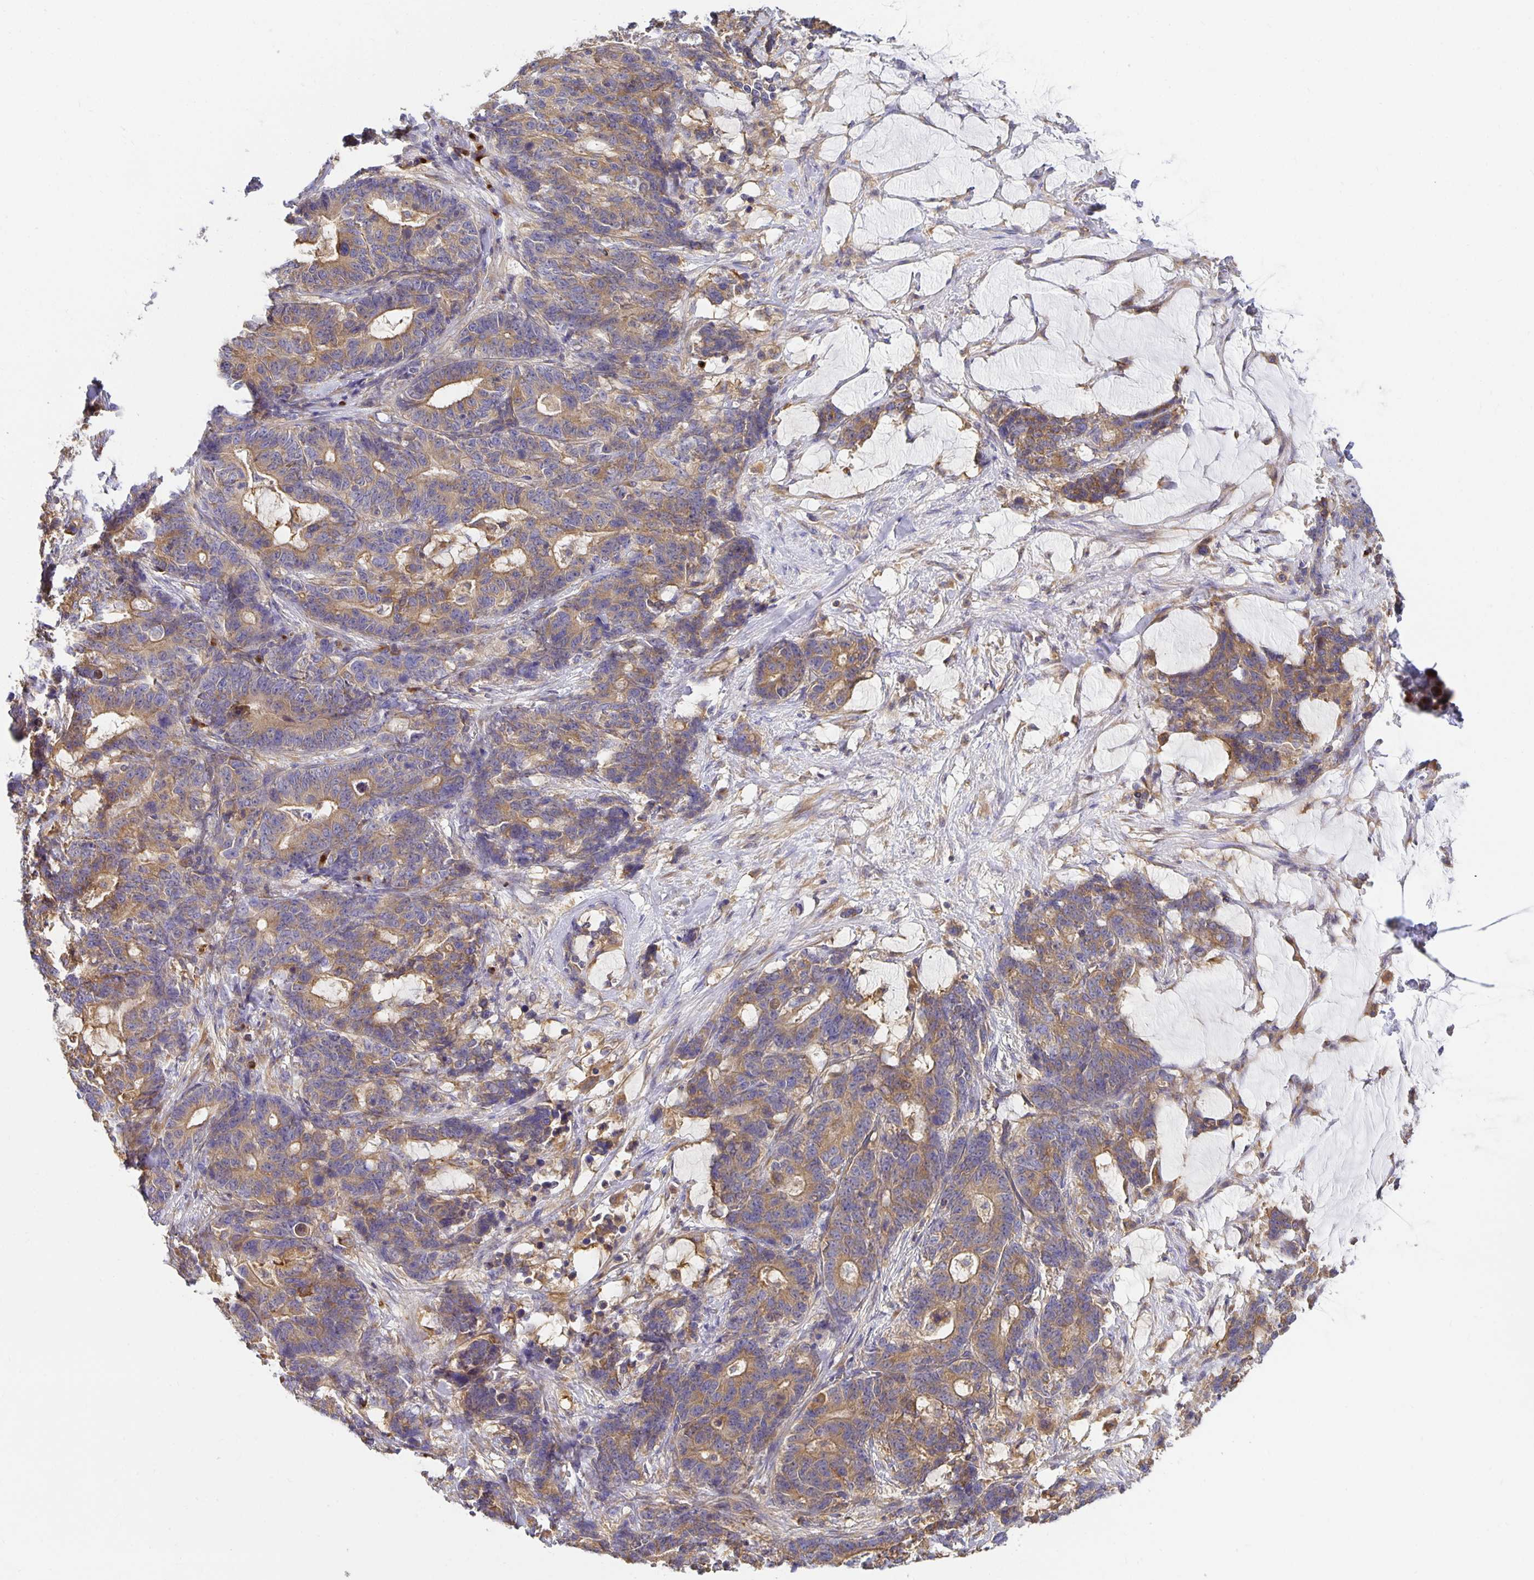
{"staining": {"intensity": "moderate", "quantity": ">75%", "location": "cytoplasmic/membranous"}, "tissue": "stomach cancer", "cell_type": "Tumor cells", "image_type": "cancer", "snomed": [{"axis": "morphology", "description": "Normal tissue, NOS"}, {"axis": "morphology", "description": "Adenocarcinoma, NOS"}, {"axis": "topography", "description": "Stomach"}], "caption": "Immunohistochemistry (IHC) (DAB) staining of stomach adenocarcinoma exhibits moderate cytoplasmic/membranous protein expression in approximately >75% of tumor cells.", "gene": "USO1", "patient": {"sex": "female", "age": 64}}